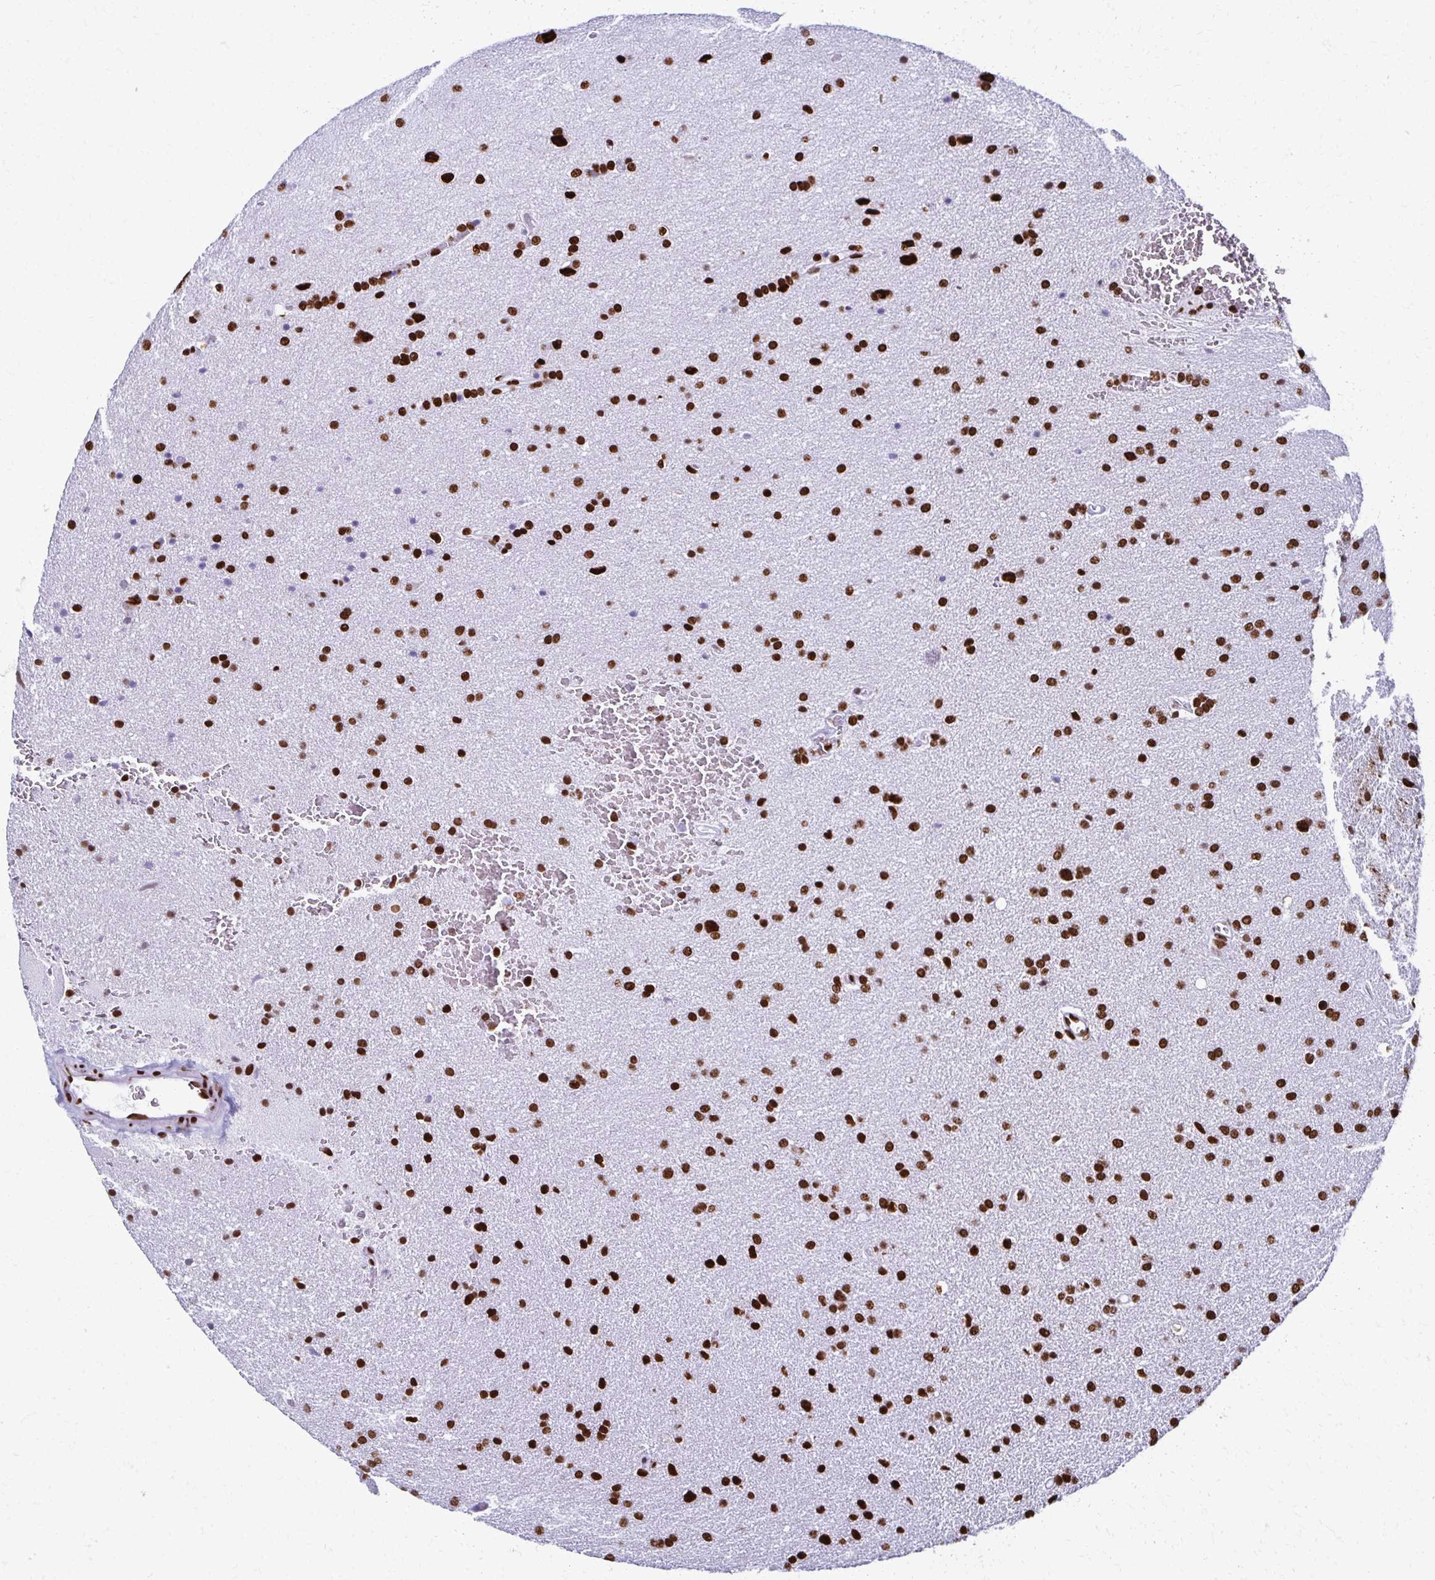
{"staining": {"intensity": "strong", "quantity": ">75%", "location": "nuclear"}, "tissue": "glioma", "cell_type": "Tumor cells", "image_type": "cancer", "snomed": [{"axis": "morphology", "description": "Glioma, malignant, Low grade"}, {"axis": "topography", "description": "Brain"}], "caption": "DAB immunohistochemical staining of human malignant low-grade glioma demonstrates strong nuclear protein positivity in approximately >75% of tumor cells.", "gene": "NONO", "patient": {"sex": "female", "age": 34}}